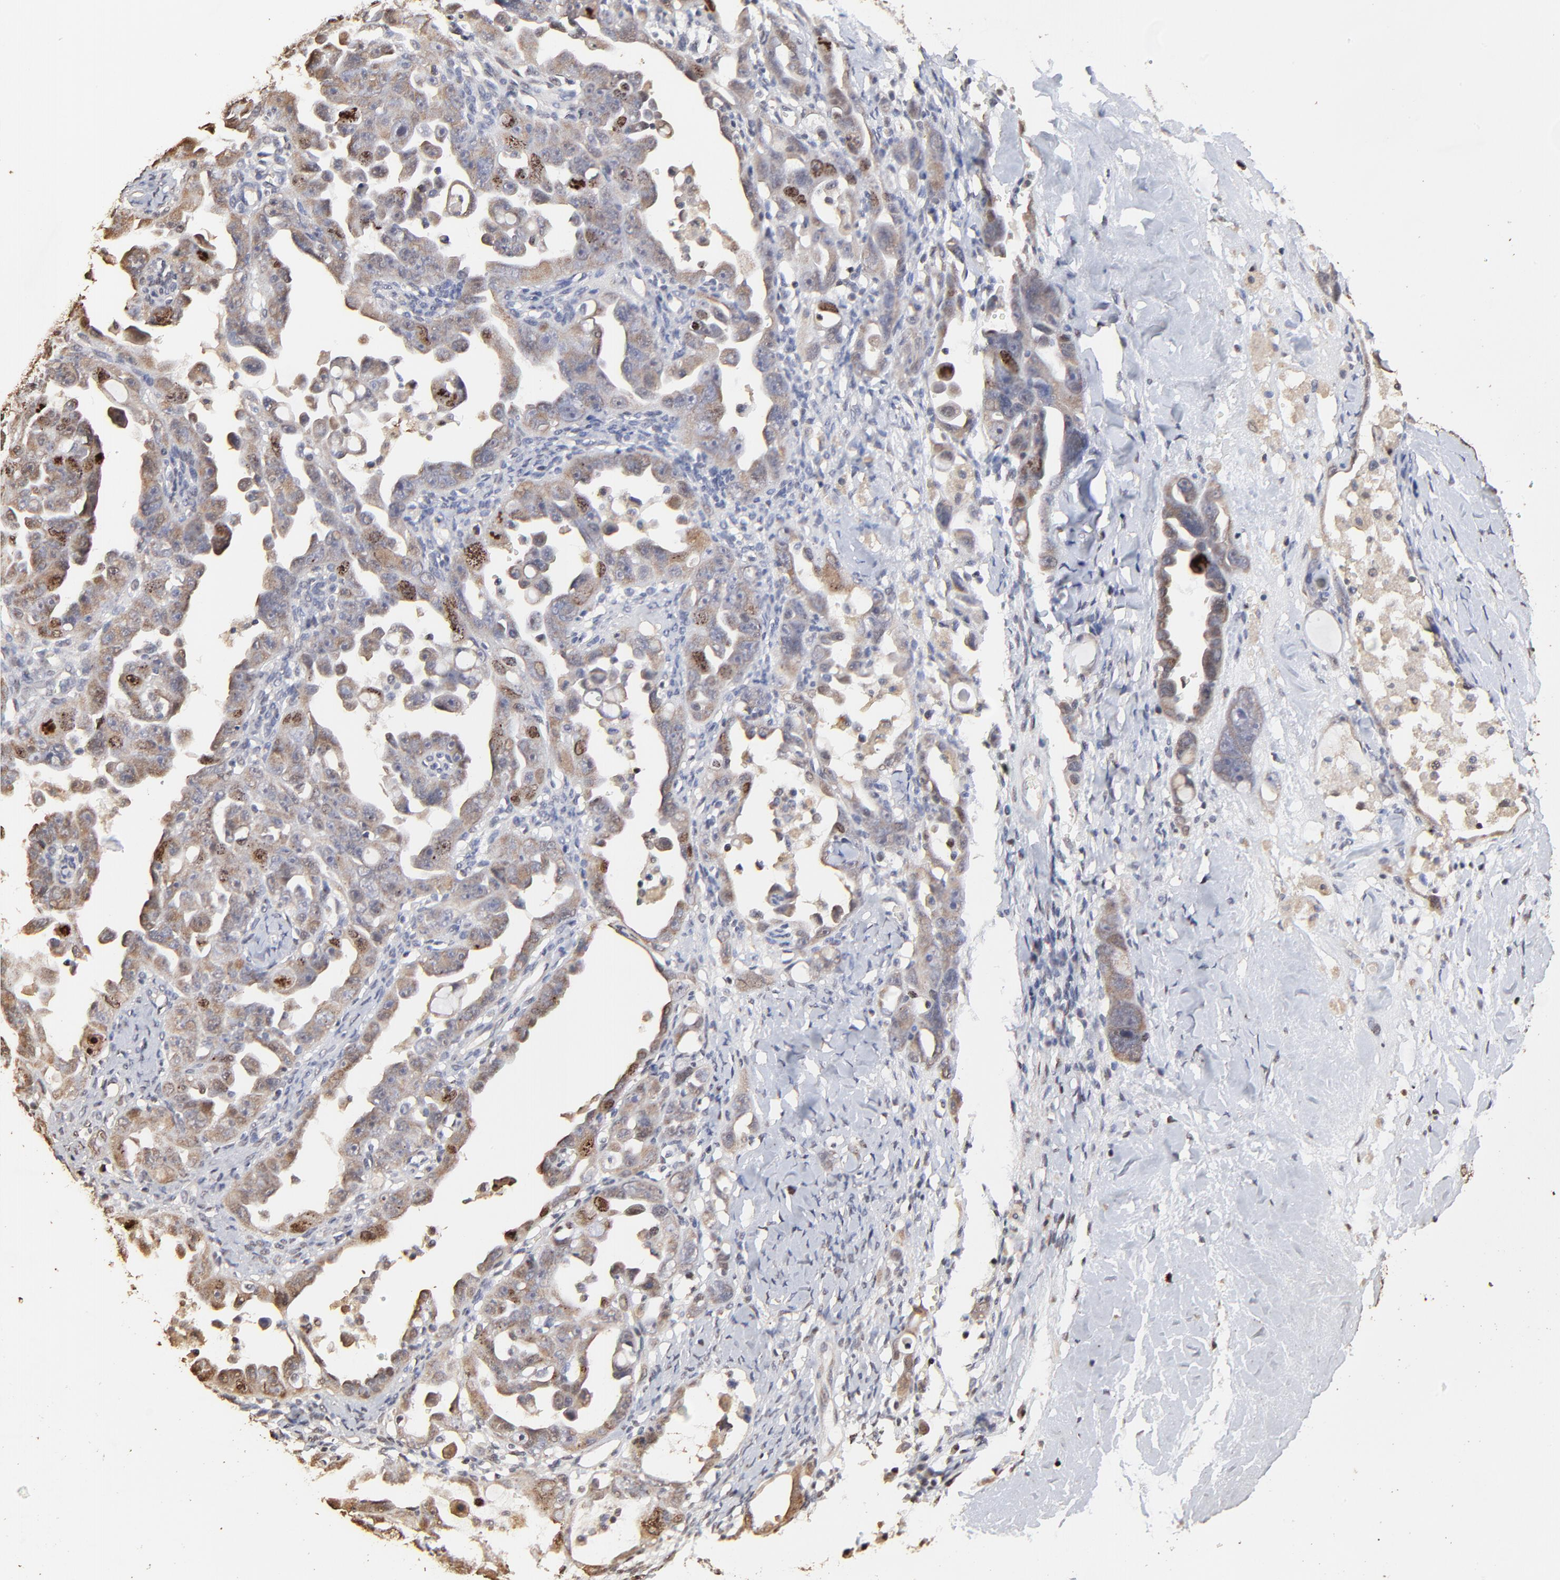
{"staining": {"intensity": "moderate", "quantity": "<25%", "location": "nuclear"}, "tissue": "ovarian cancer", "cell_type": "Tumor cells", "image_type": "cancer", "snomed": [{"axis": "morphology", "description": "Cystadenocarcinoma, serous, NOS"}, {"axis": "topography", "description": "Ovary"}], "caption": "Protein analysis of ovarian cancer (serous cystadenocarcinoma) tissue displays moderate nuclear positivity in approximately <25% of tumor cells.", "gene": "BIRC5", "patient": {"sex": "female", "age": 66}}